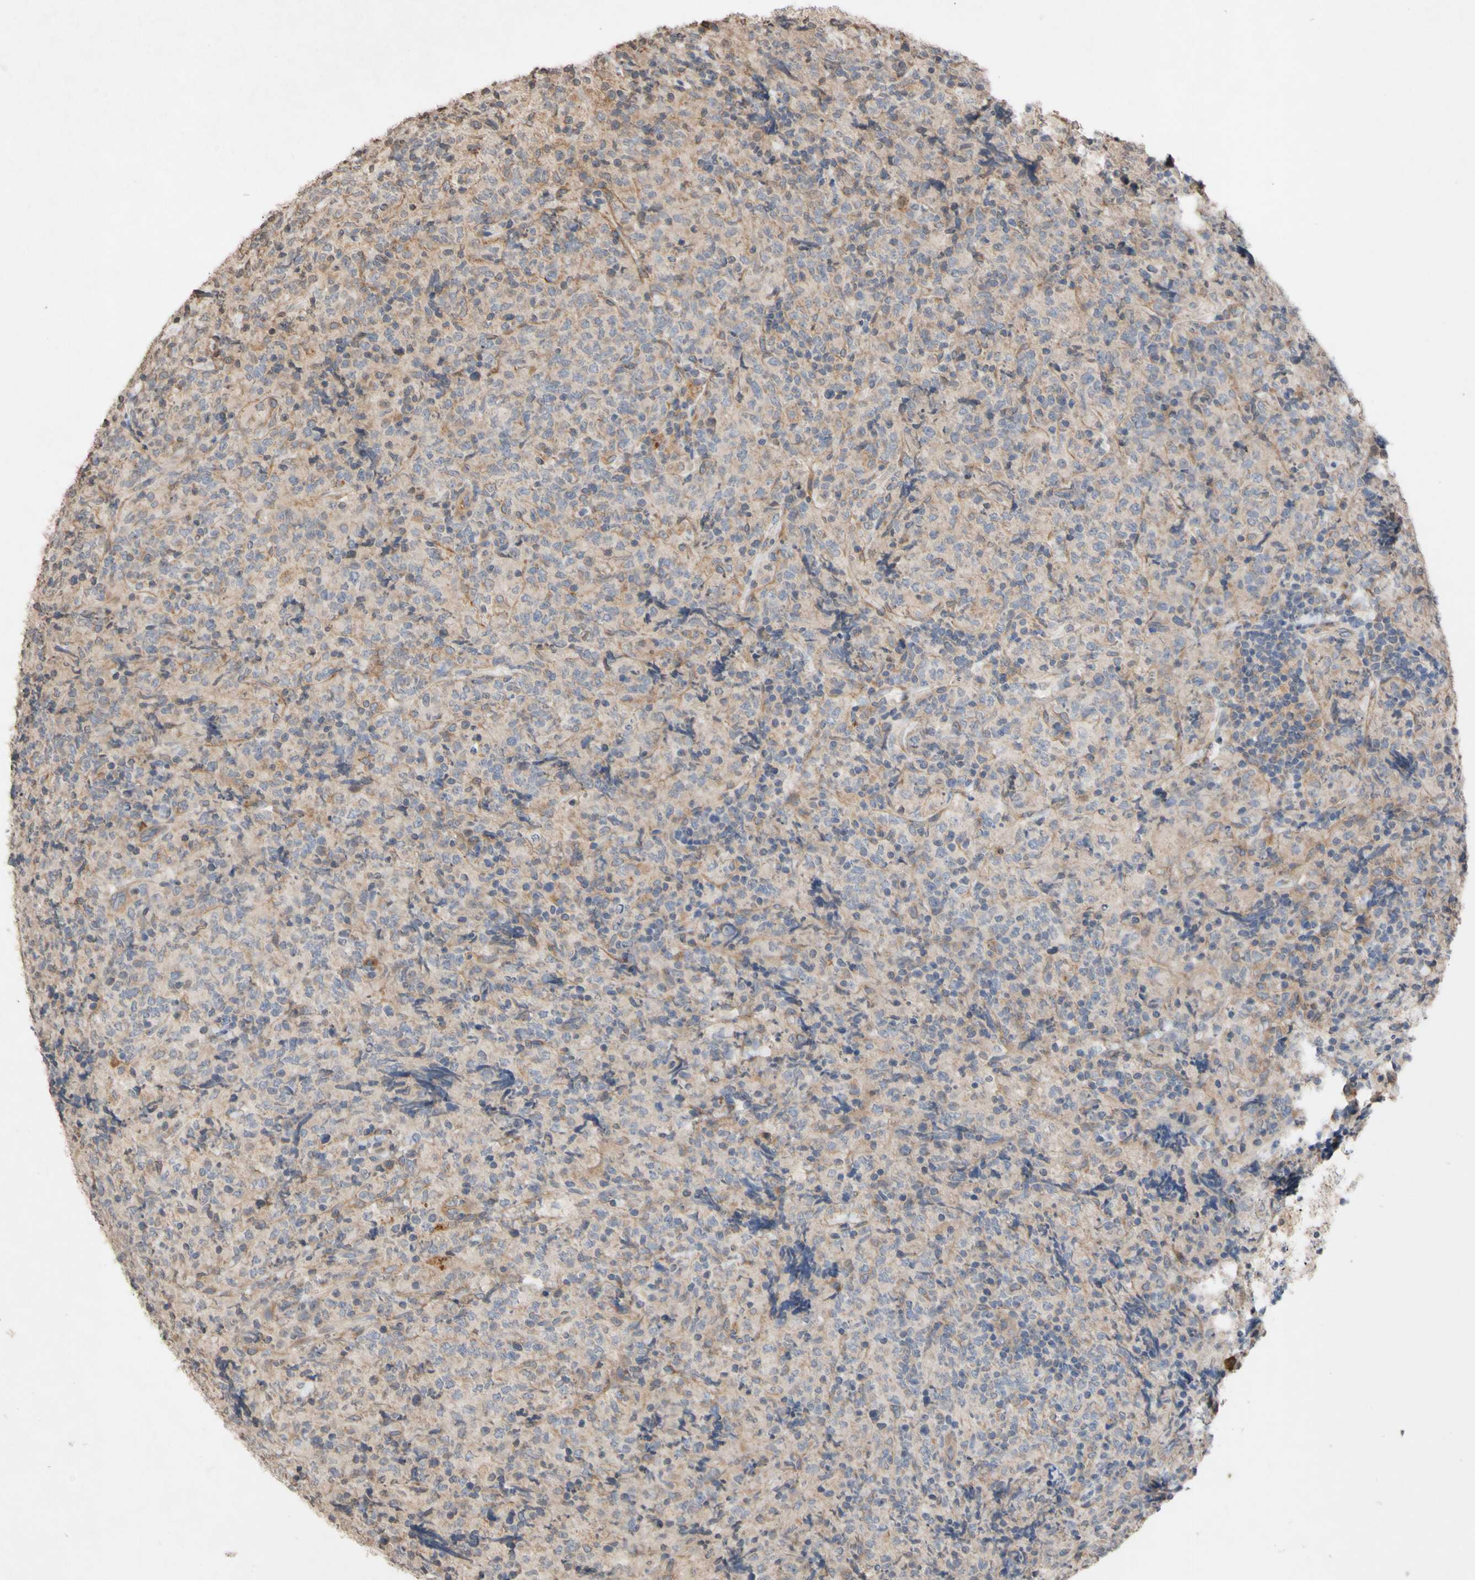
{"staining": {"intensity": "weak", "quantity": "<25%", "location": "cytoplasmic/membranous"}, "tissue": "lymphoma", "cell_type": "Tumor cells", "image_type": "cancer", "snomed": [{"axis": "morphology", "description": "Malignant lymphoma, non-Hodgkin's type, High grade"}, {"axis": "topography", "description": "Tonsil"}], "caption": "Lymphoma was stained to show a protein in brown. There is no significant expression in tumor cells.", "gene": "NECTIN3", "patient": {"sex": "female", "age": 36}}